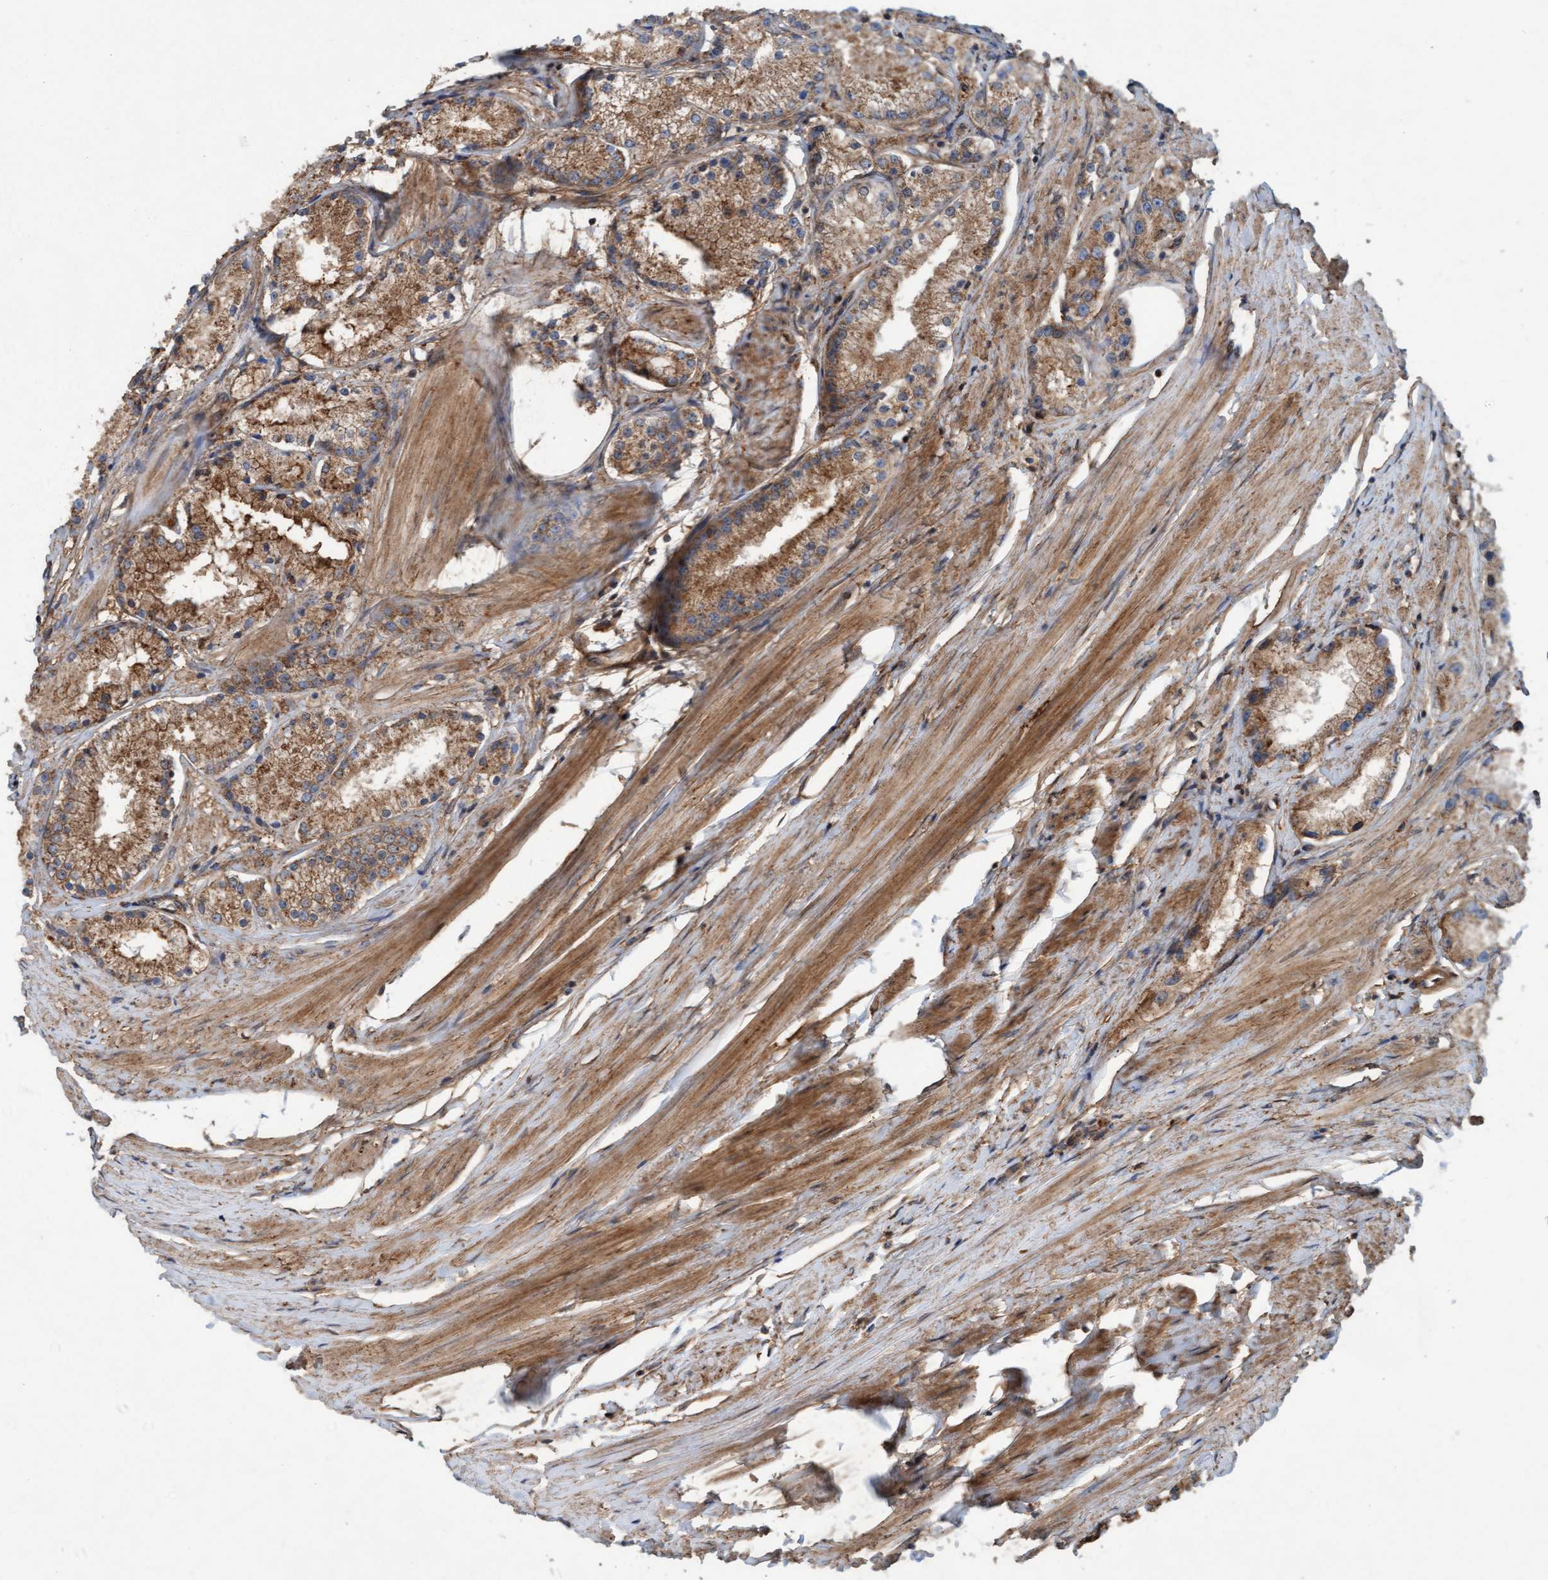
{"staining": {"intensity": "moderate", "quantity": ">75%", "location": "cytoplasmic/membranous"}, "tissue": "prostate cancer", "cell_type": "Tumor cells", "image_type": "cancer", "snomed": [{"axis": "morphology", "description": "Adenocarcinoma, Low grade"}, {"axis": "topography", "description": "Prostate"}], "caption": "Immunohistochemical staining of prostate adenocarcinoma (low-grade) reveals moderate cytoplasmic/membranous protein expression in approximately >75% of tumor cells.", "gene": "ERAL1", "patient": {"sex": "male", "age": 63}}